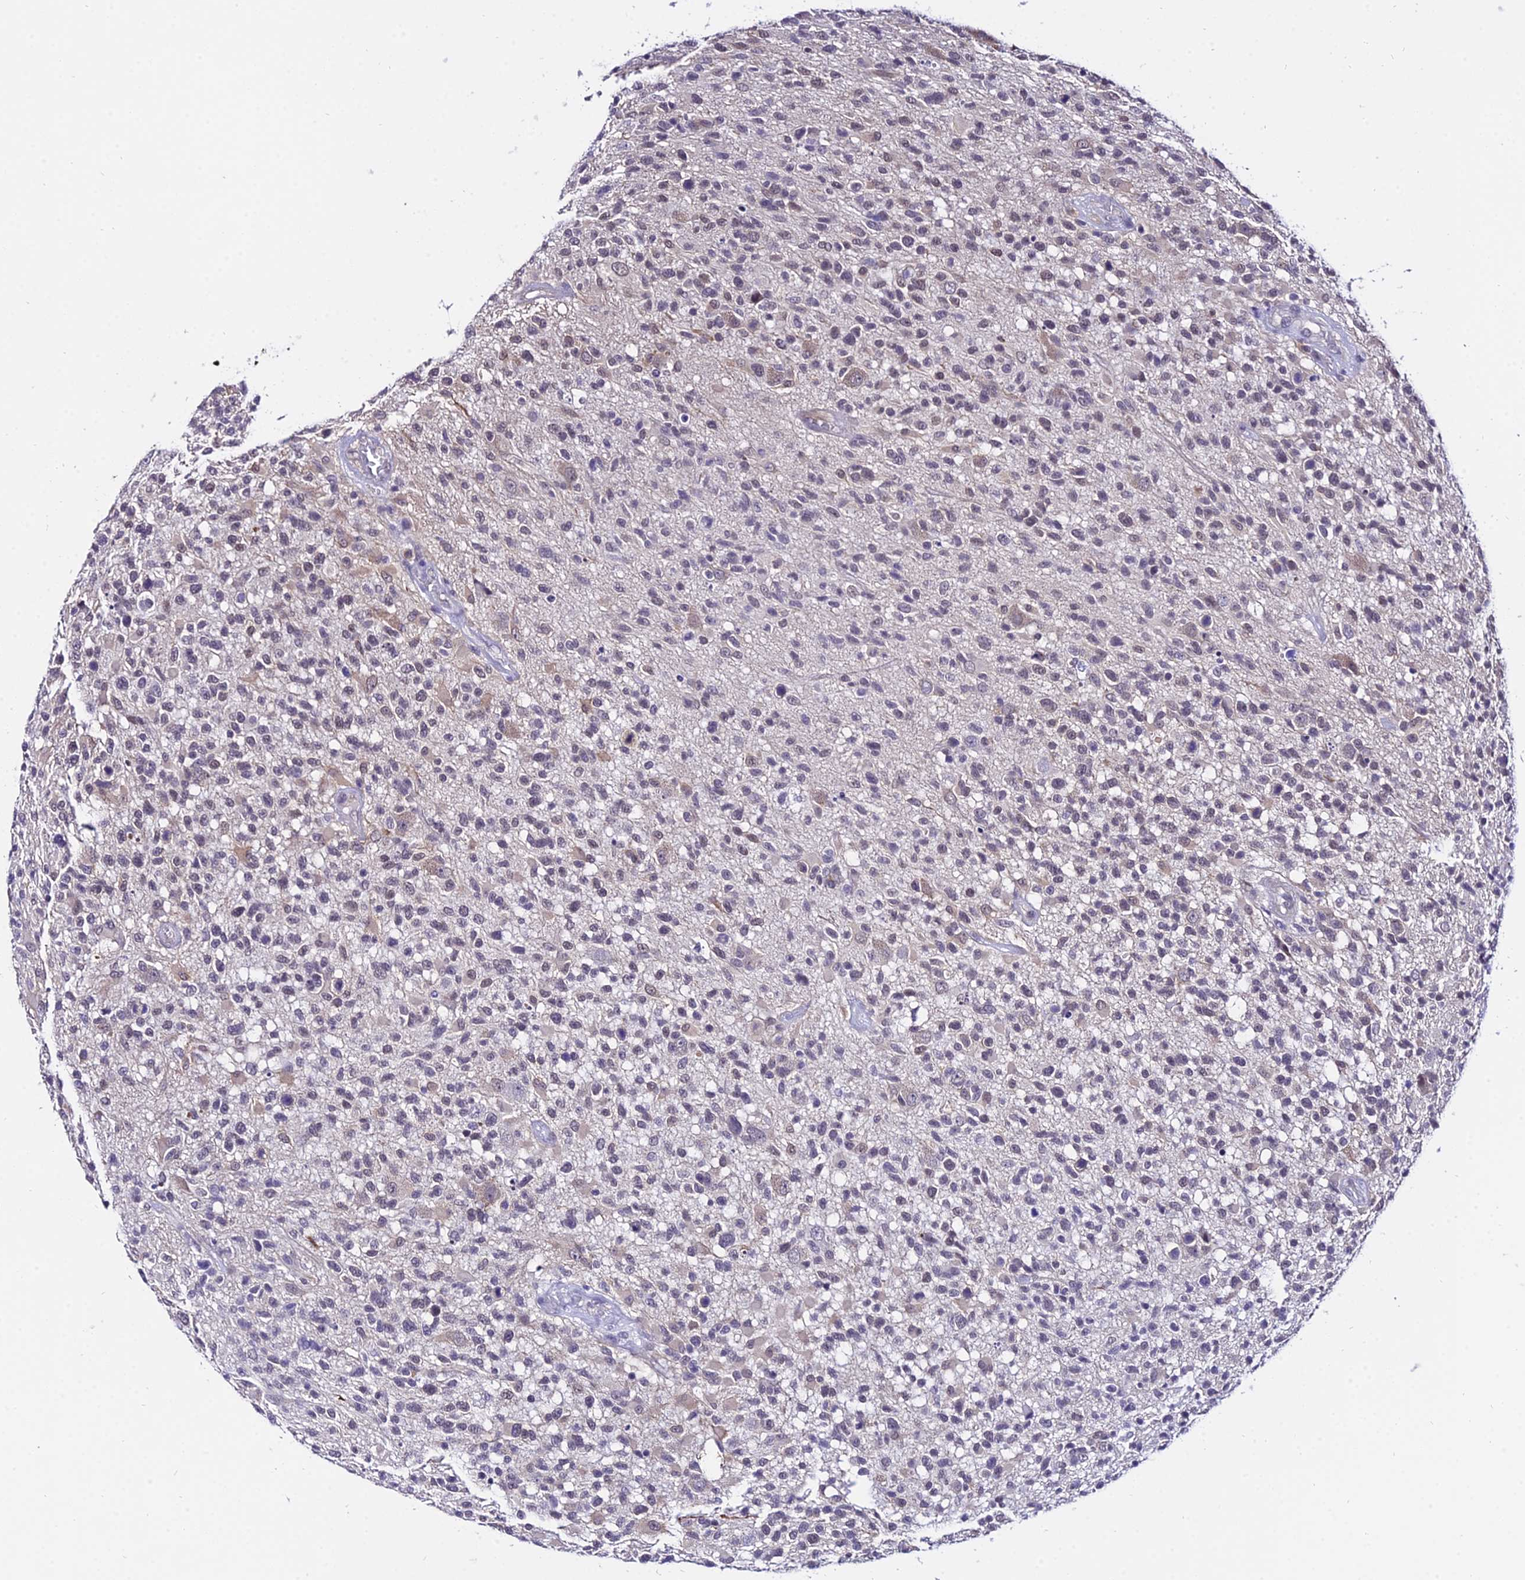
{"staining": {"intensity": "negative", "quantity": "none", "location": "none"}, "tissue": "glioma", "cell_type": "Tumor cells", "image_type": "cancer", "snomed": [{"axis": "morphology", "description": "Glioma, malignant, High grade"}, {"axis": "morphology", "description": "Glioblastoma, NOS"}, {"axis": "topography", "description": "Brain"}], "caption": "Immunohistochemistry (IHC) of glioma exhibits no expression in tumor cells.", "gene": "POLR2I", "patient": {"sex": "male", "age": 60}}